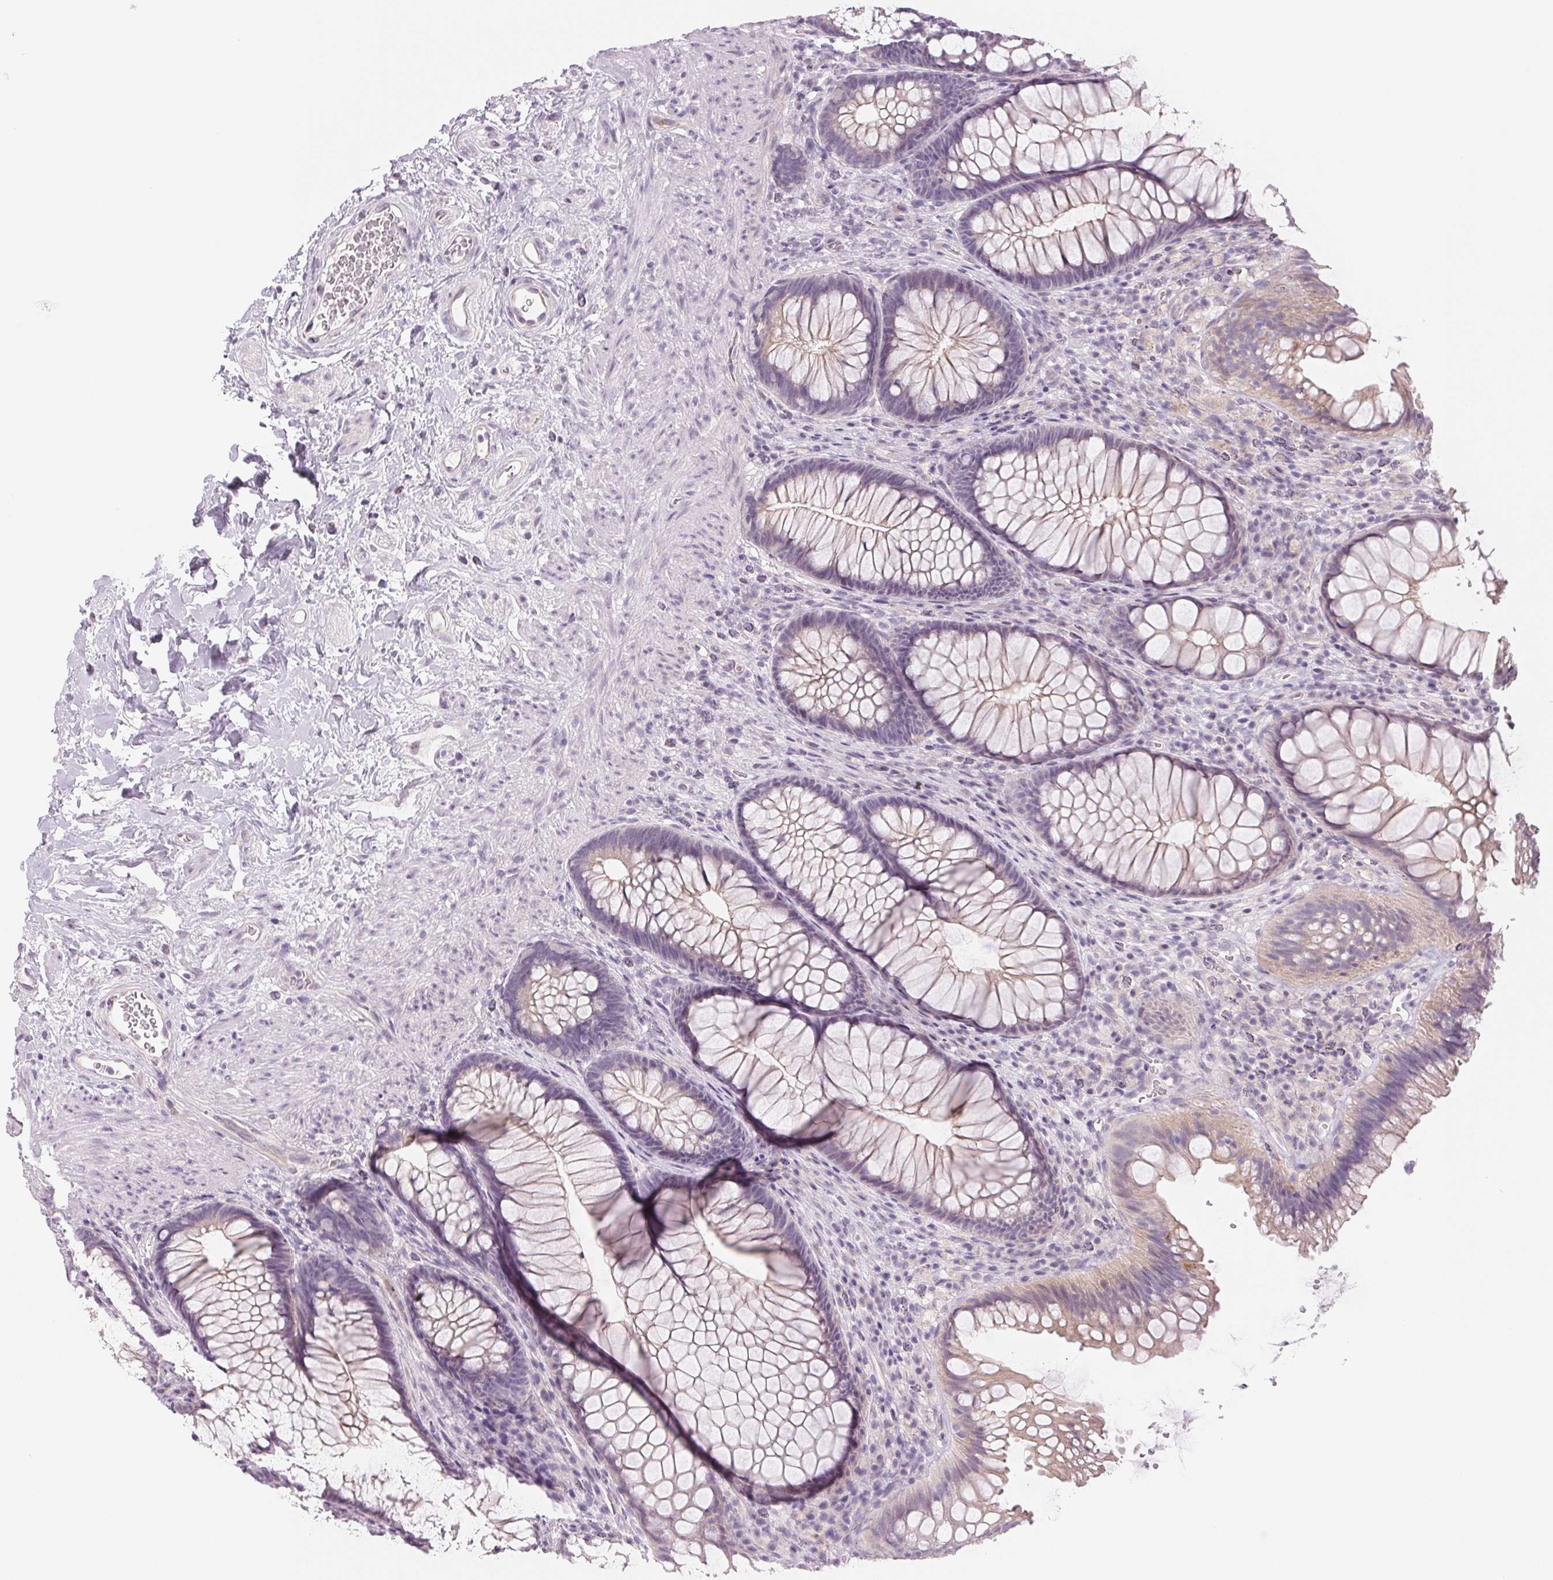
{"staining": {"intensity": "weak", "quantity": "<25%", "location": "cytoplasmic/membranous"}, "tissue": "rectum", "cell_type": "Glandular cells", "image_type": "normal", "snomed": [{"axis": "morphology", "description": "Normal tissue, NOS"}, {"axis": "topography", "description": "Smooth muscle"}, {"axis": "topography", "description": "Rectum"}], "caption": "DAB (3,3'-diaminobenzidine) immunohistochemical staining of unremarkable human rectum displays no significant staining in glandular cells.", "gene": "CCDC168", "patient": {"sex": "male", "age": 53}}